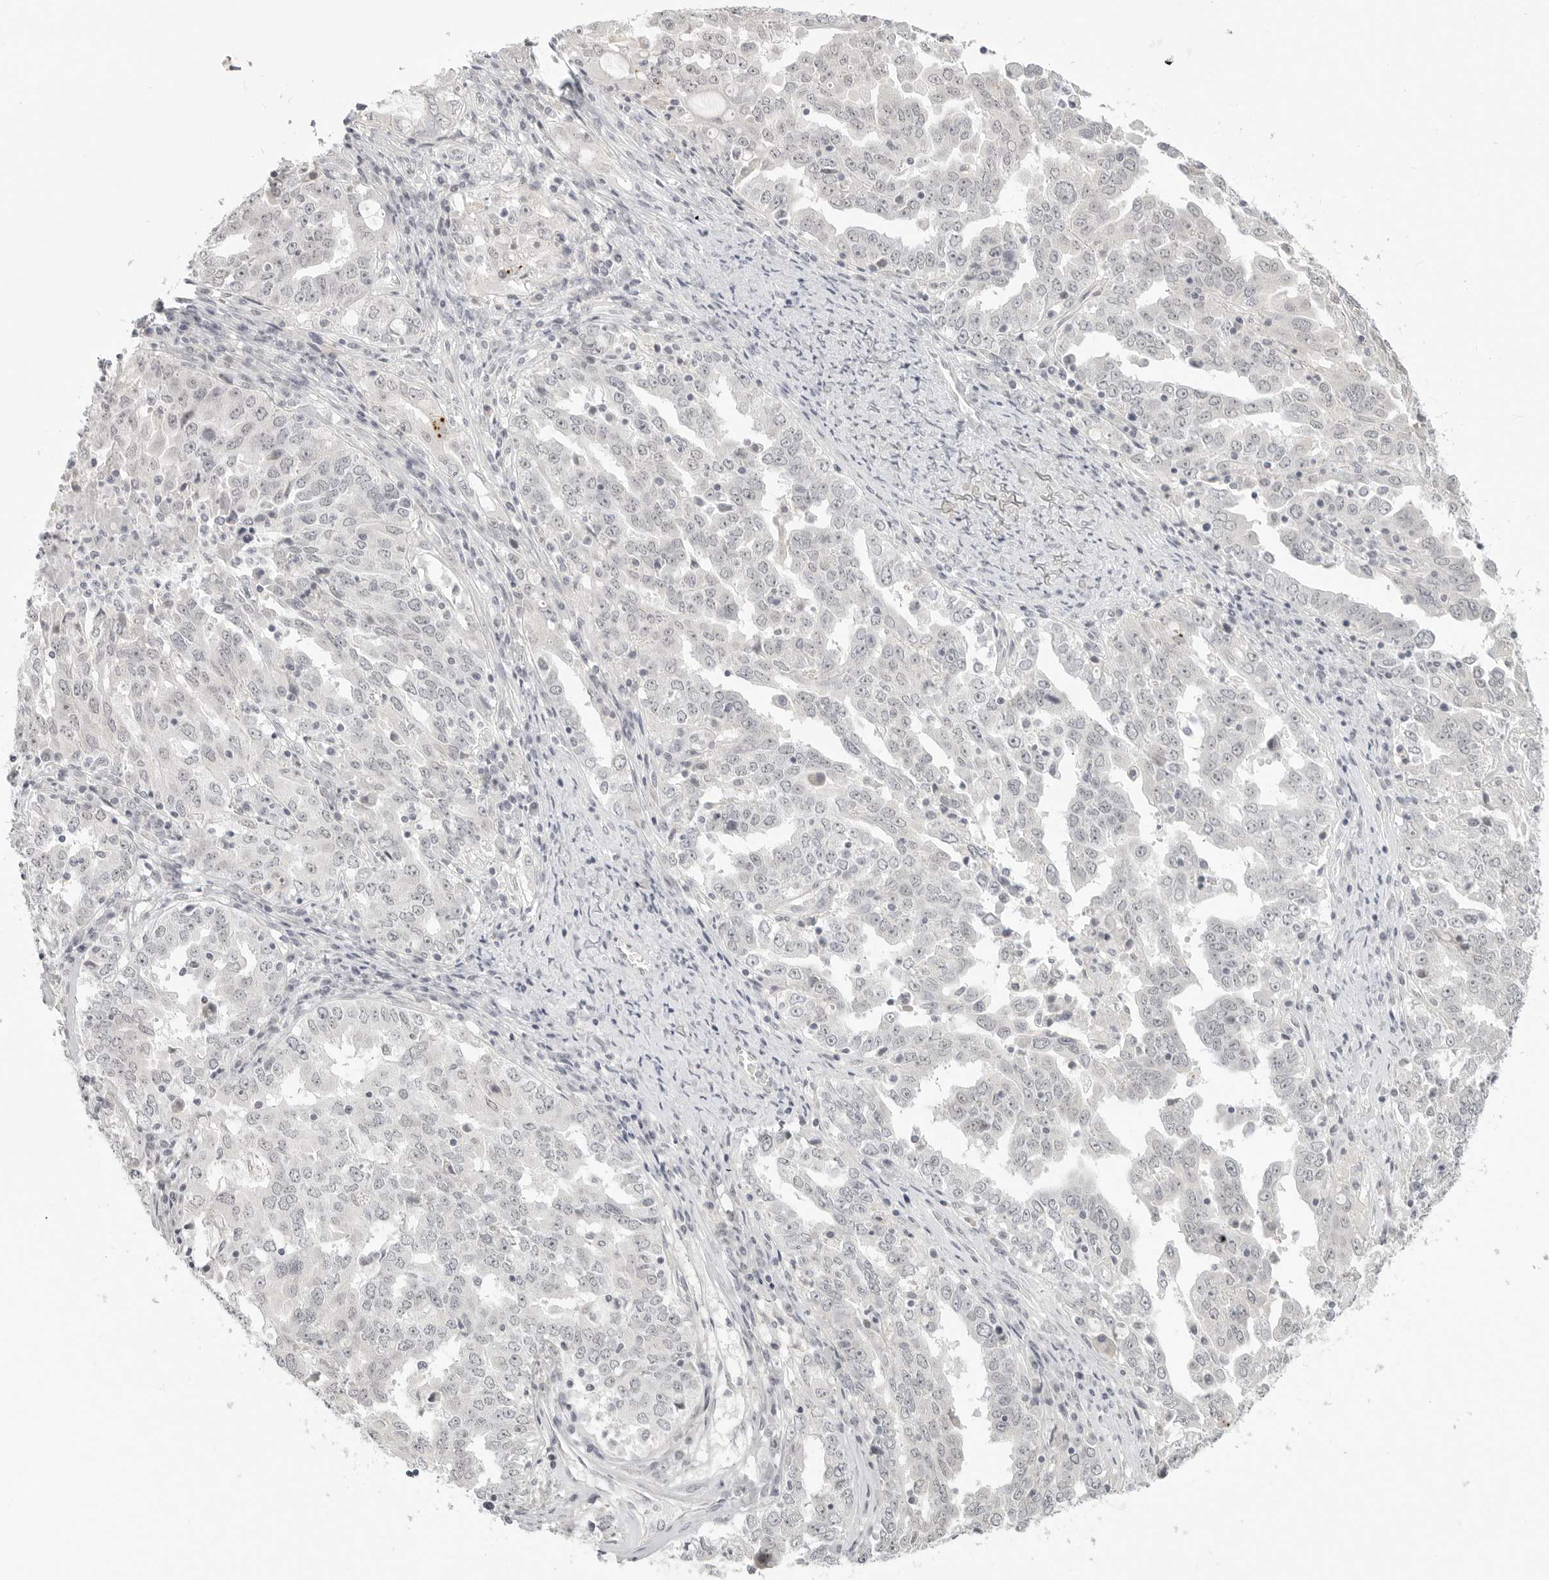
{"staining": {"intensity": "negative", "quantity": "none", "location": "none"}, "tissue": "ovarian cancer", "cell_type": "Tumor cells", "image_type": "cancer", "snomed": [{"axis": "morphology", "description": "Carcinoma, endometroid"}, {"axis": "topography", "description": "Ovary"}], "caption": "Immunohistochemistry micrograph of ovarian endometroid carcinoma stained for a protein (brown), which displays no staining in tumor cells.", "gene": "KLK11", "patient": {"sex": "female", "age": 62}}